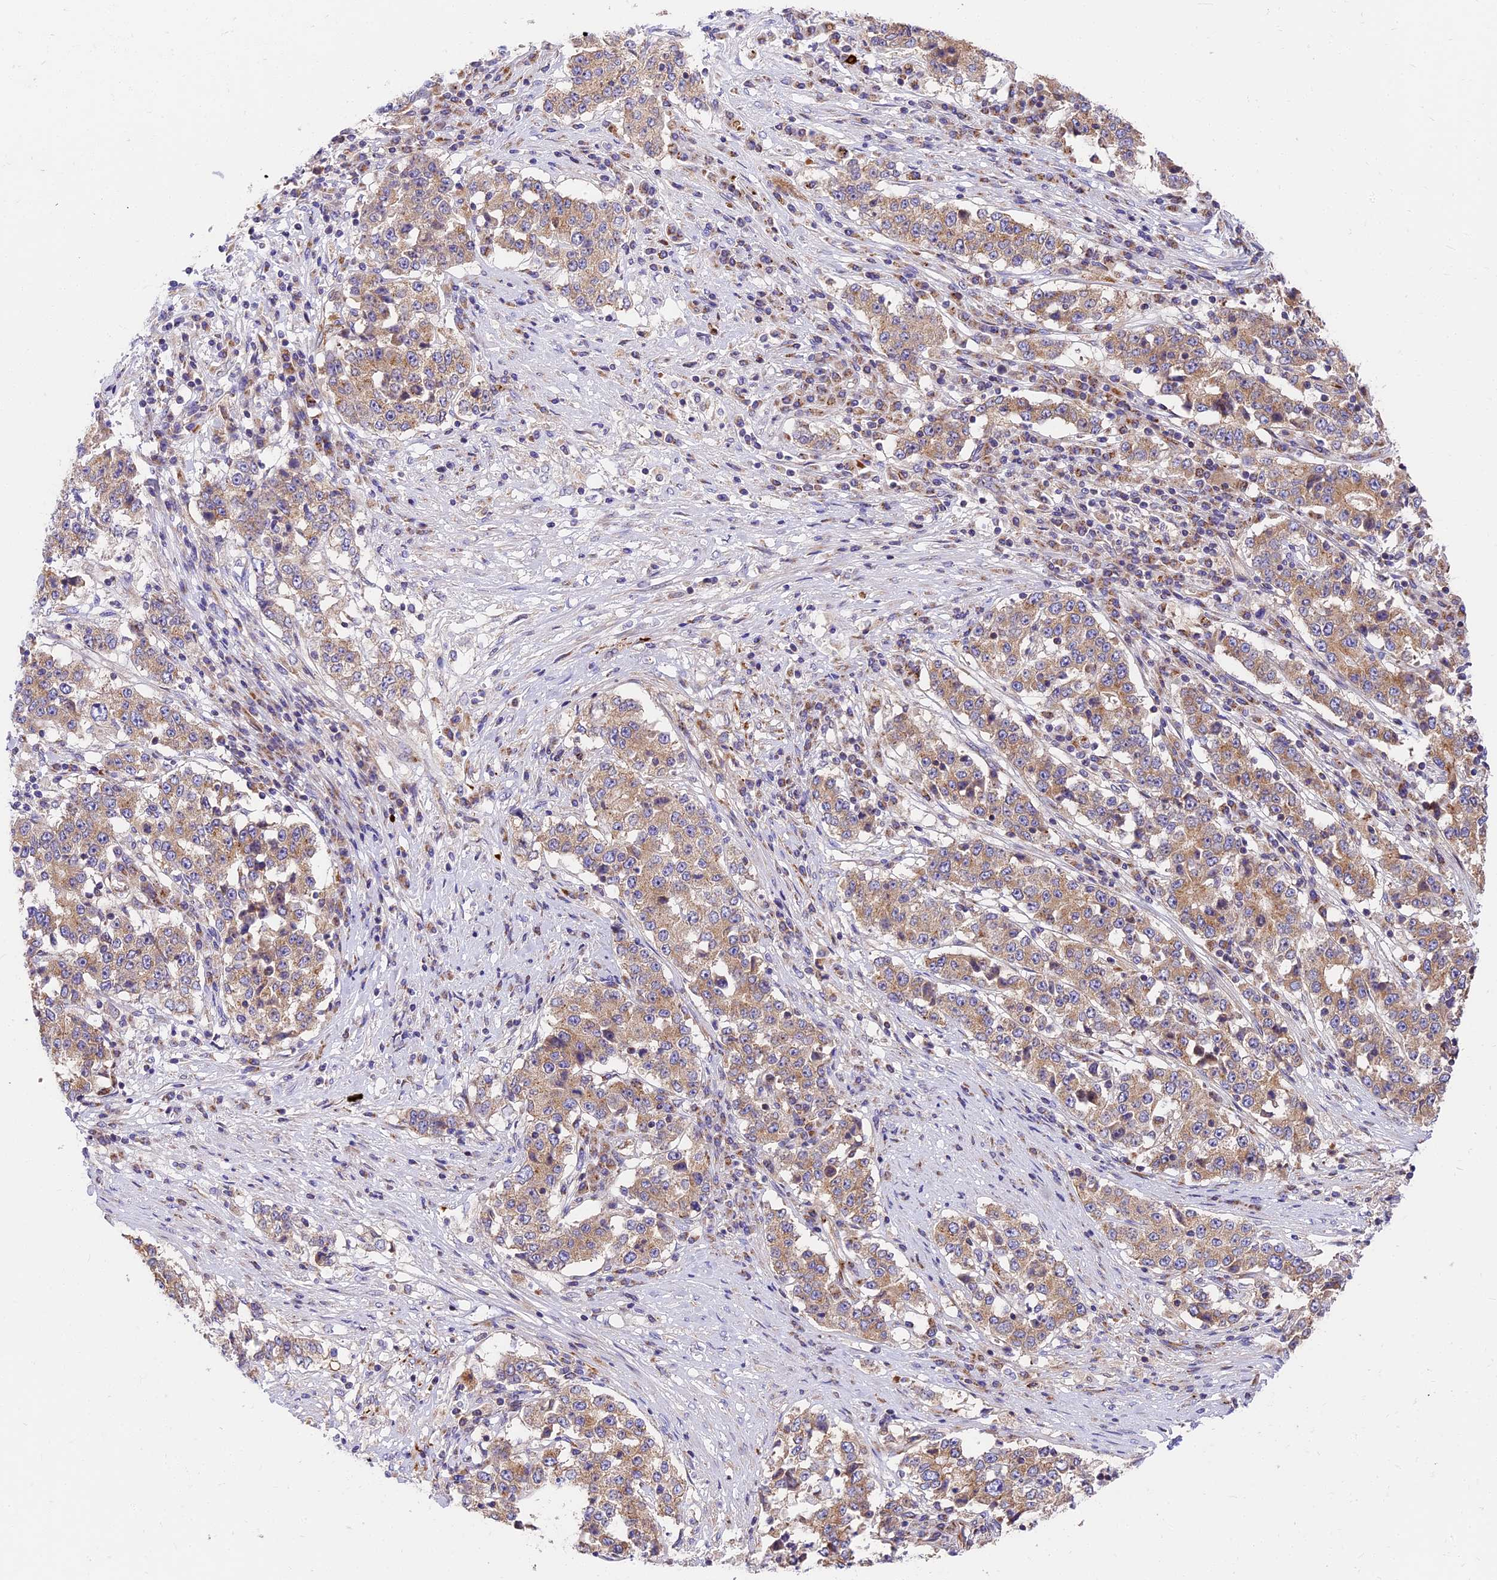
{"staining": {"intensity": "weak", "quantity": ">75%", "location": "cytoplasmic/membranous"}, "tissue": "stomach cancer", "cell_type": "Tumor cells", "image_type": "cancer", "snomed": [{"axis": "morphology", "description": "Adenocarcinoma, NOS"}, {"axis": "topography", "description": "Stomach"}], "caption": "DAB immunohistochemical staining of adenocarcinoma (stomach) reveals weak cytoplasmic/membranous protein expression in about >75% of tumor cells.", "gene": "MRAS", "patient": {"sex": "male", "age": 59}}